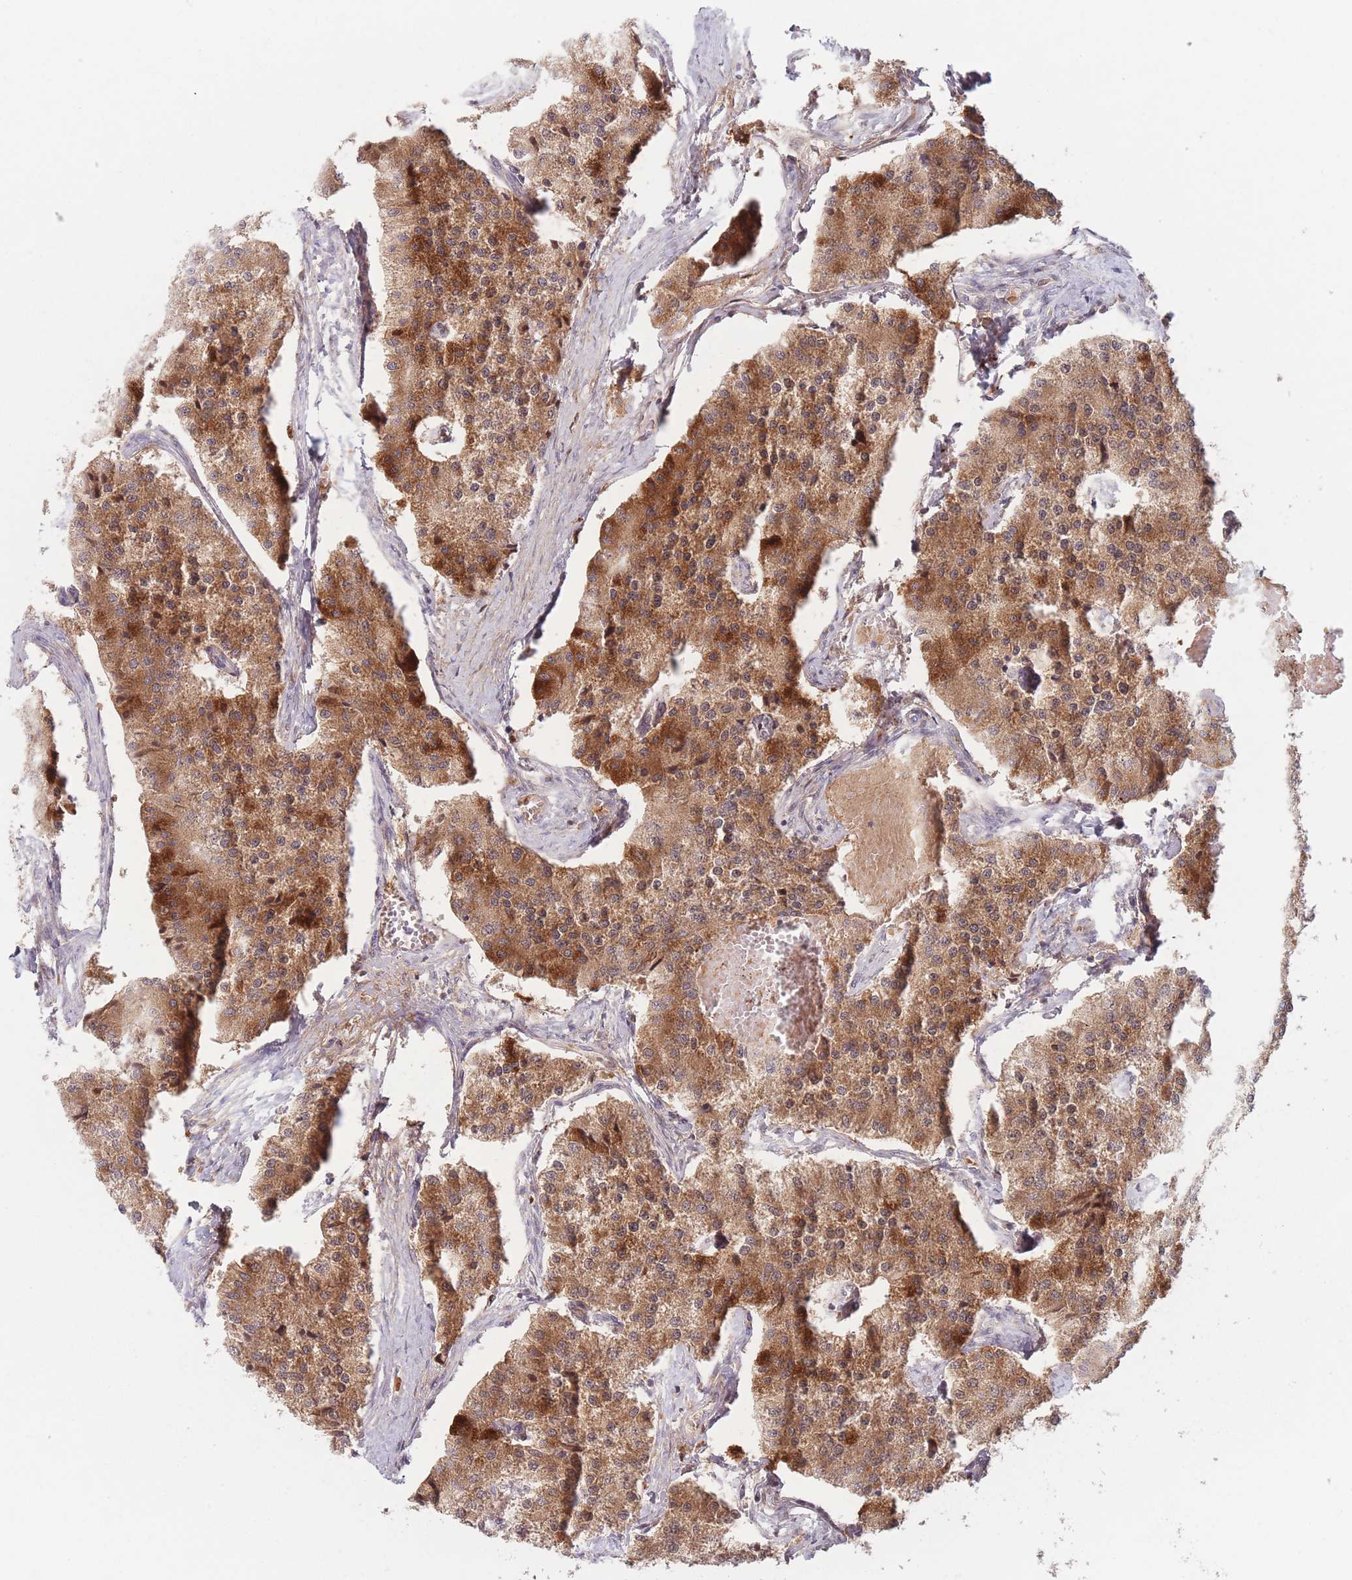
{"staining": {"intensity": "strong", "quantity": ">75%", "location": "cytoplasmic/membranous"}, "tissue": "carcinoid", "cell_type": "Tumor cells", "image_type": "cancer", "snomed": [{"axis": "morphology", "description": "Carcinoid, malignant, NOS"}, {"axis": "topography", "description": "Colon"}], "caption": "Carcinoid tissue demonstrates strong cytoplasmic/membranous staining in approximately >75% of tumor cells, visualized by immunohistochemistry. (brown staining indicates protein expression, while blue staining denotes nuclei).", "gene": "PPM1A", "patient": {"sex": "female", "age": 52}}